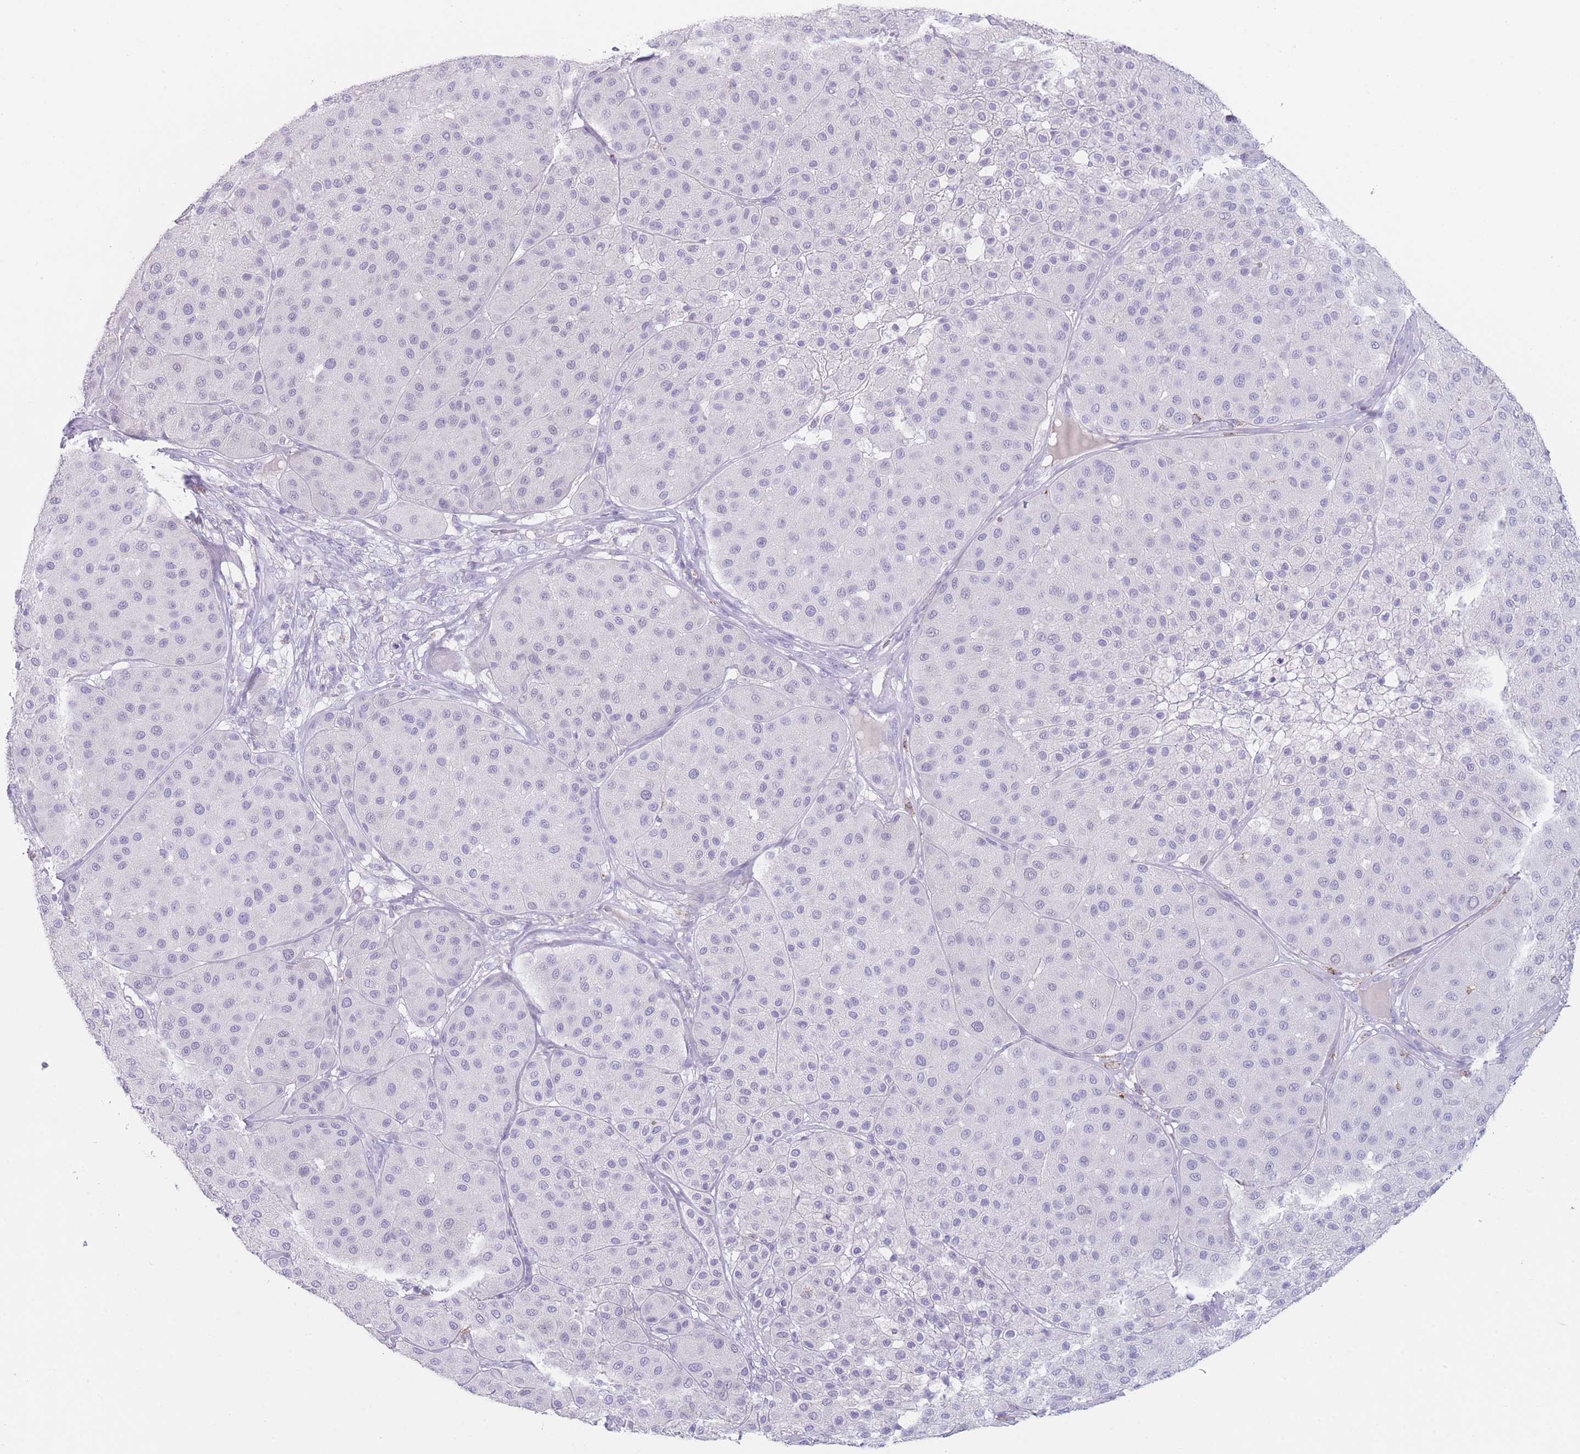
{"staining": {"intensity": "negative", "quantity": "none", "location": "none"}, "tissue": "melanoma", "cell_type": "Tumor cells", "image_type": "cancer", "snomed": [{"axis": "morphology", "description": "Malignant melanoma, Metastatic site"}, {"axis": "topography", "description": "Smooth muscle"}], "caption": "Immunohistochemical staining of melanoma demonstrates no significant positivity in tumor cells.", "gene": "GPR12", "patient": {"sex": "male", "age": 41}}